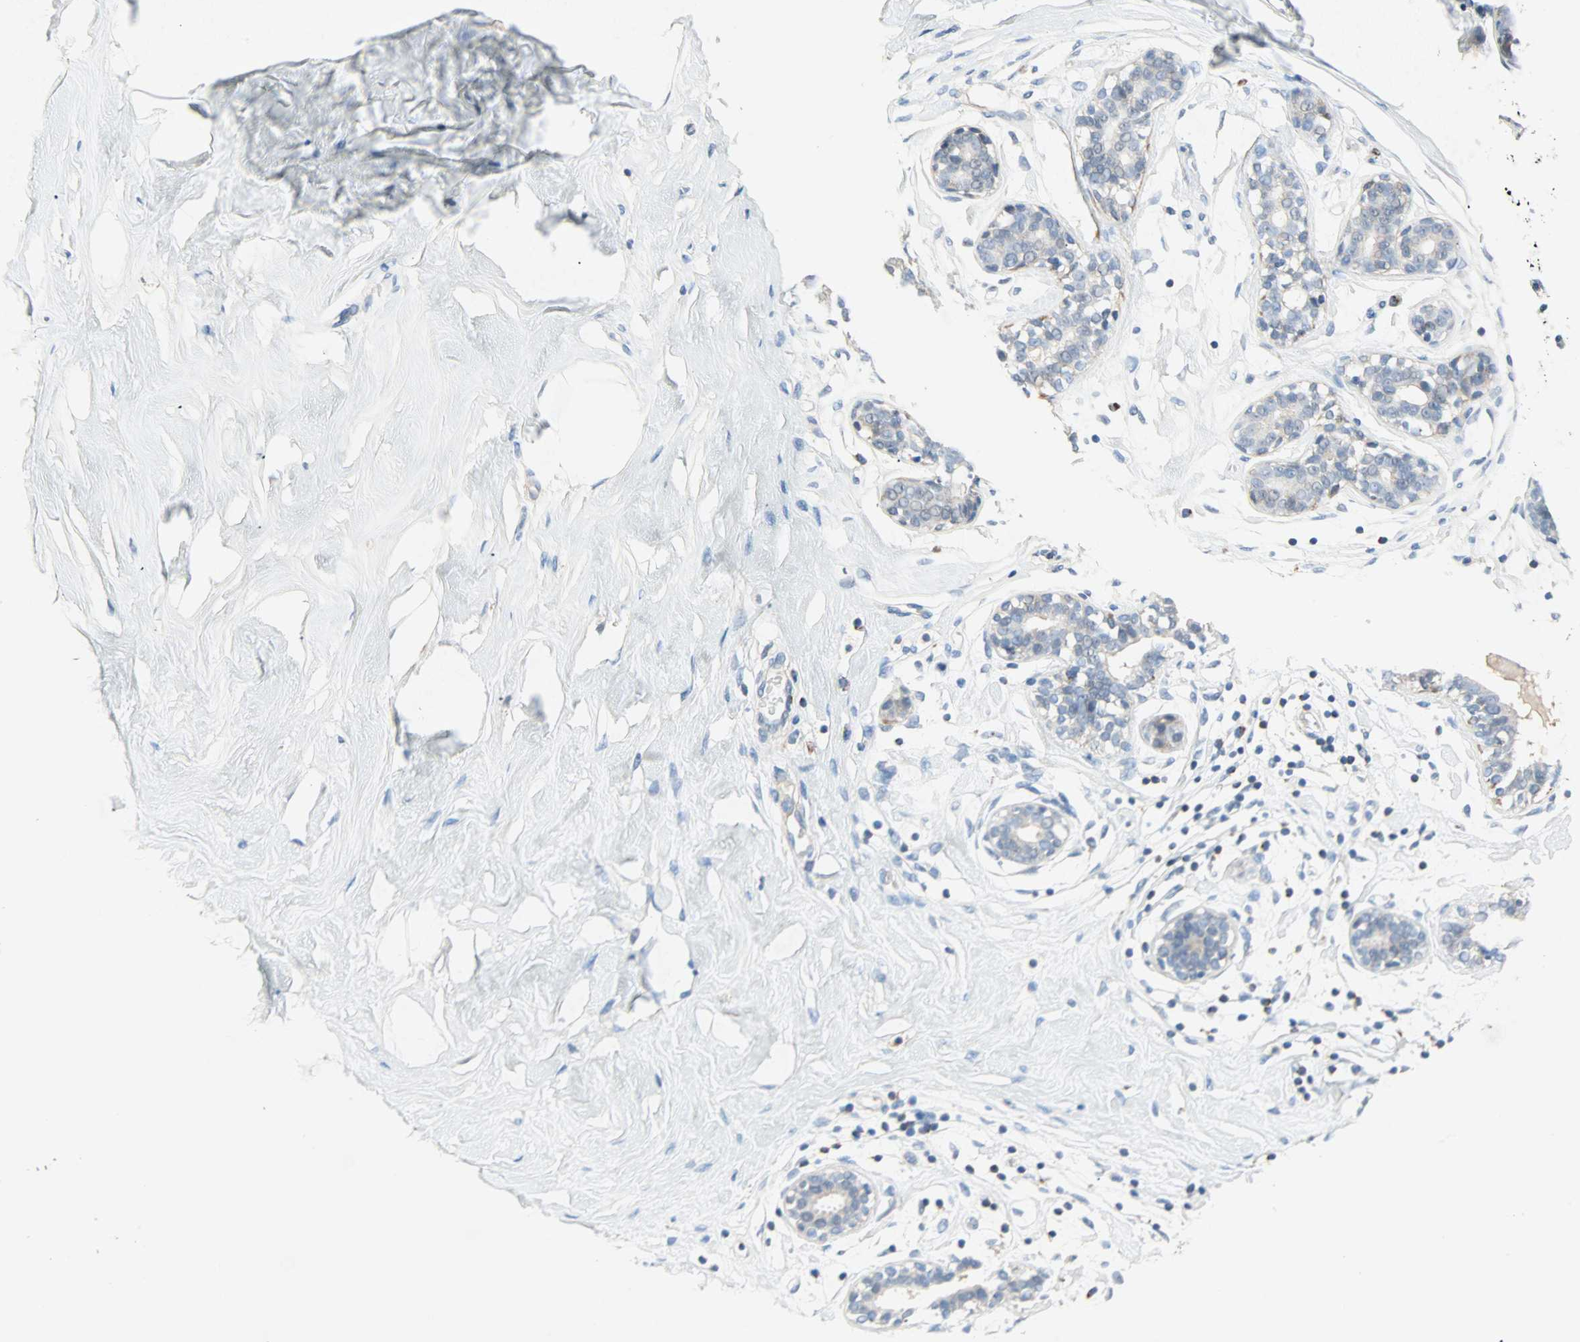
{"staining": {"intensity": "negative", "quantity": "none", "location": "none"}, "tissue": "breast", "cell_type": "Adipocytes", "image_type": "normal", "snomed": [{"axis": "morphology", "description": "Normal tissue, NOS"}, {"axis": "topography", "description": "Breast"}], "caption": "A photomicrograph of human breast is negative for staining in adipocytes.", "gene": "ACVRL1", "patient": {"sex": "female", "age": 23}}